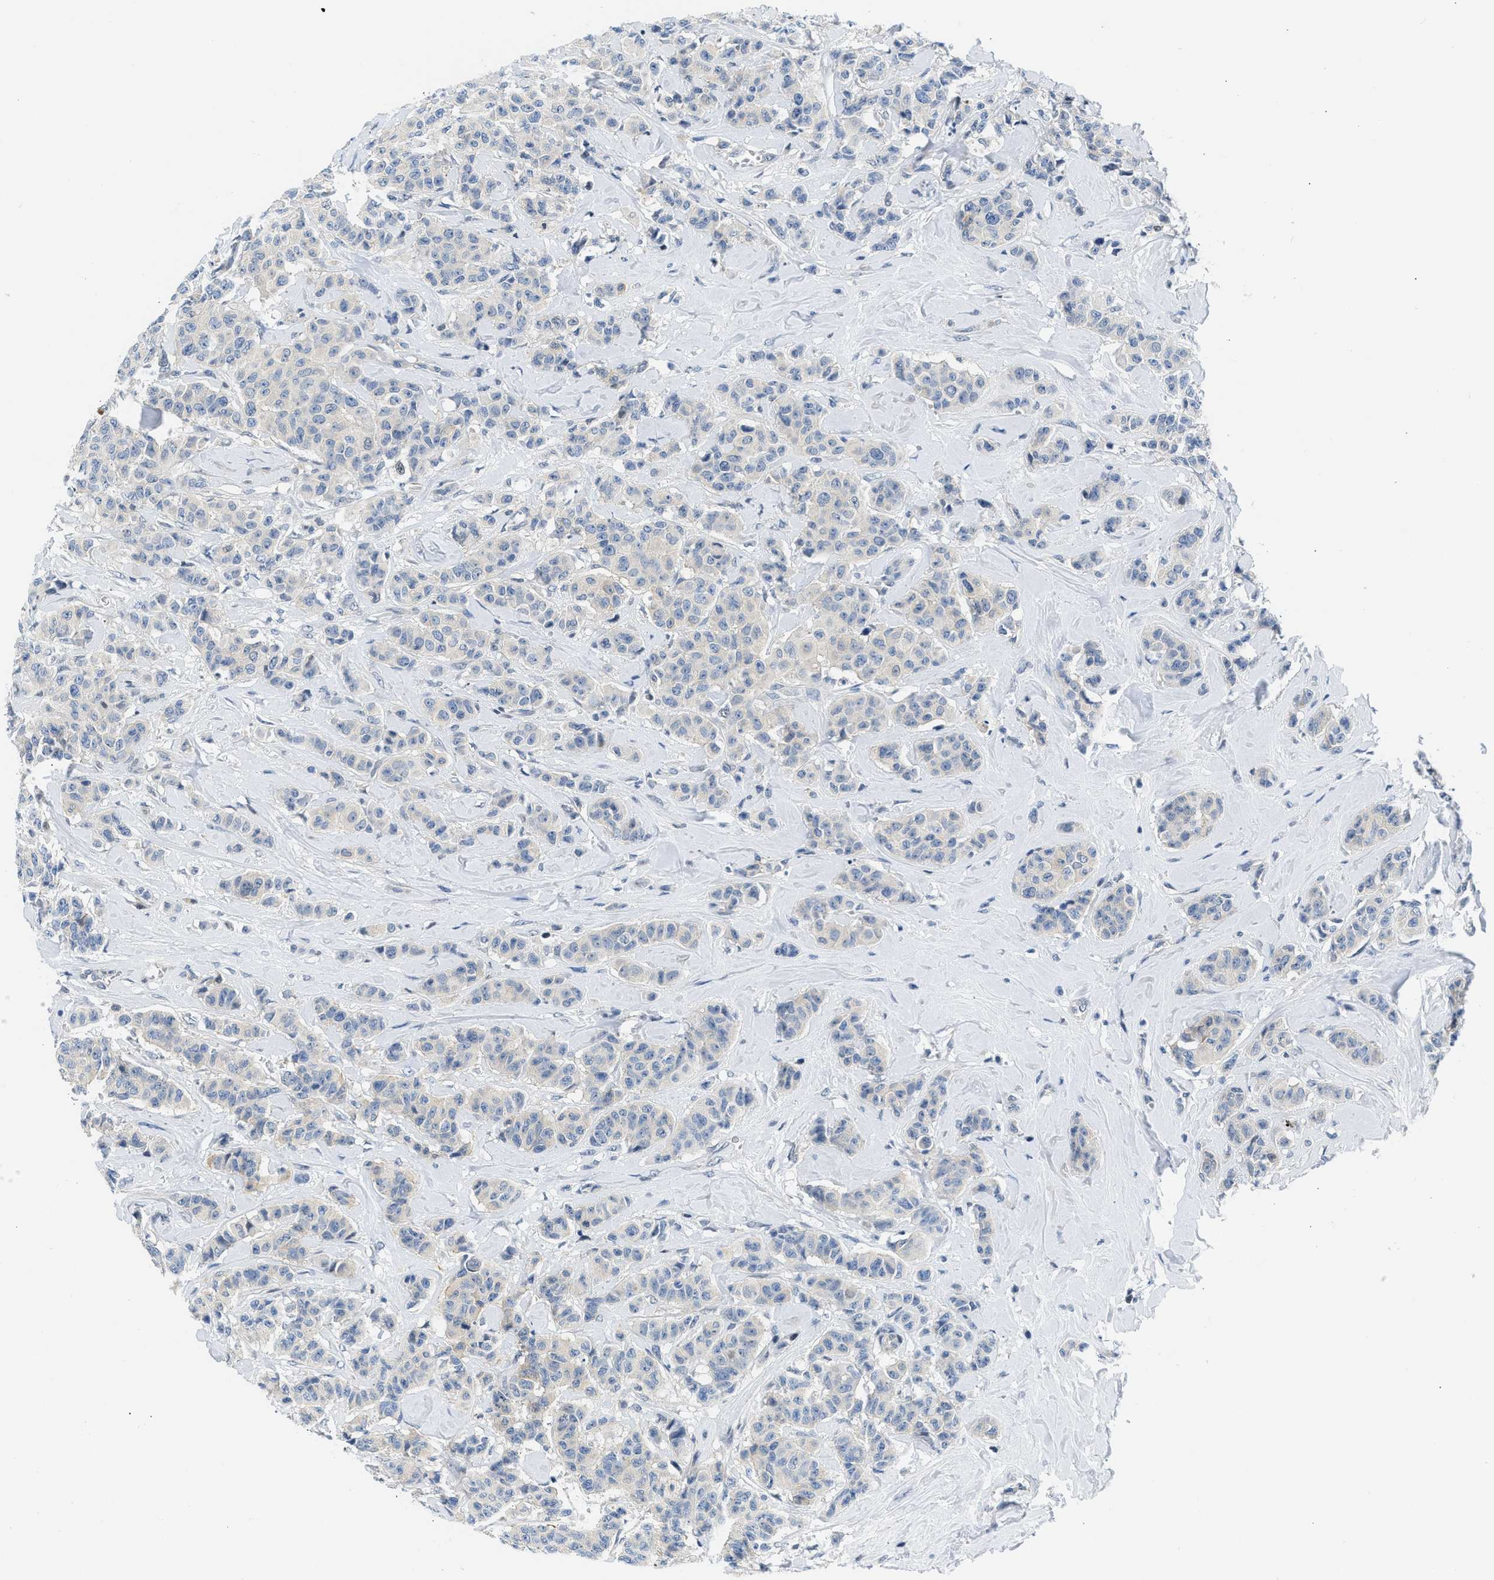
{"staining": {"intensity": "weak", "quantity": ">75%", "location": "cytoplasmic/membranous"}, "tissue": "breast cancer", "cell_type": "Tumor cells", "image_type": "cancer", "snomed": [{"axis": "morphology", "description": "Normal tissue, NOS"}, {"axis": "morphology", "description": "Duct carcinoma"}, {"axis": "topography", "description": "Breast"}], "caption": "Immunohistochemical staining of human breast cancer displays weak cytoplasmic/membranous protein staining in about >75% of tumor cells.", "gene": "OLIG3", "patient": {"sex": "female", "age": 40}}